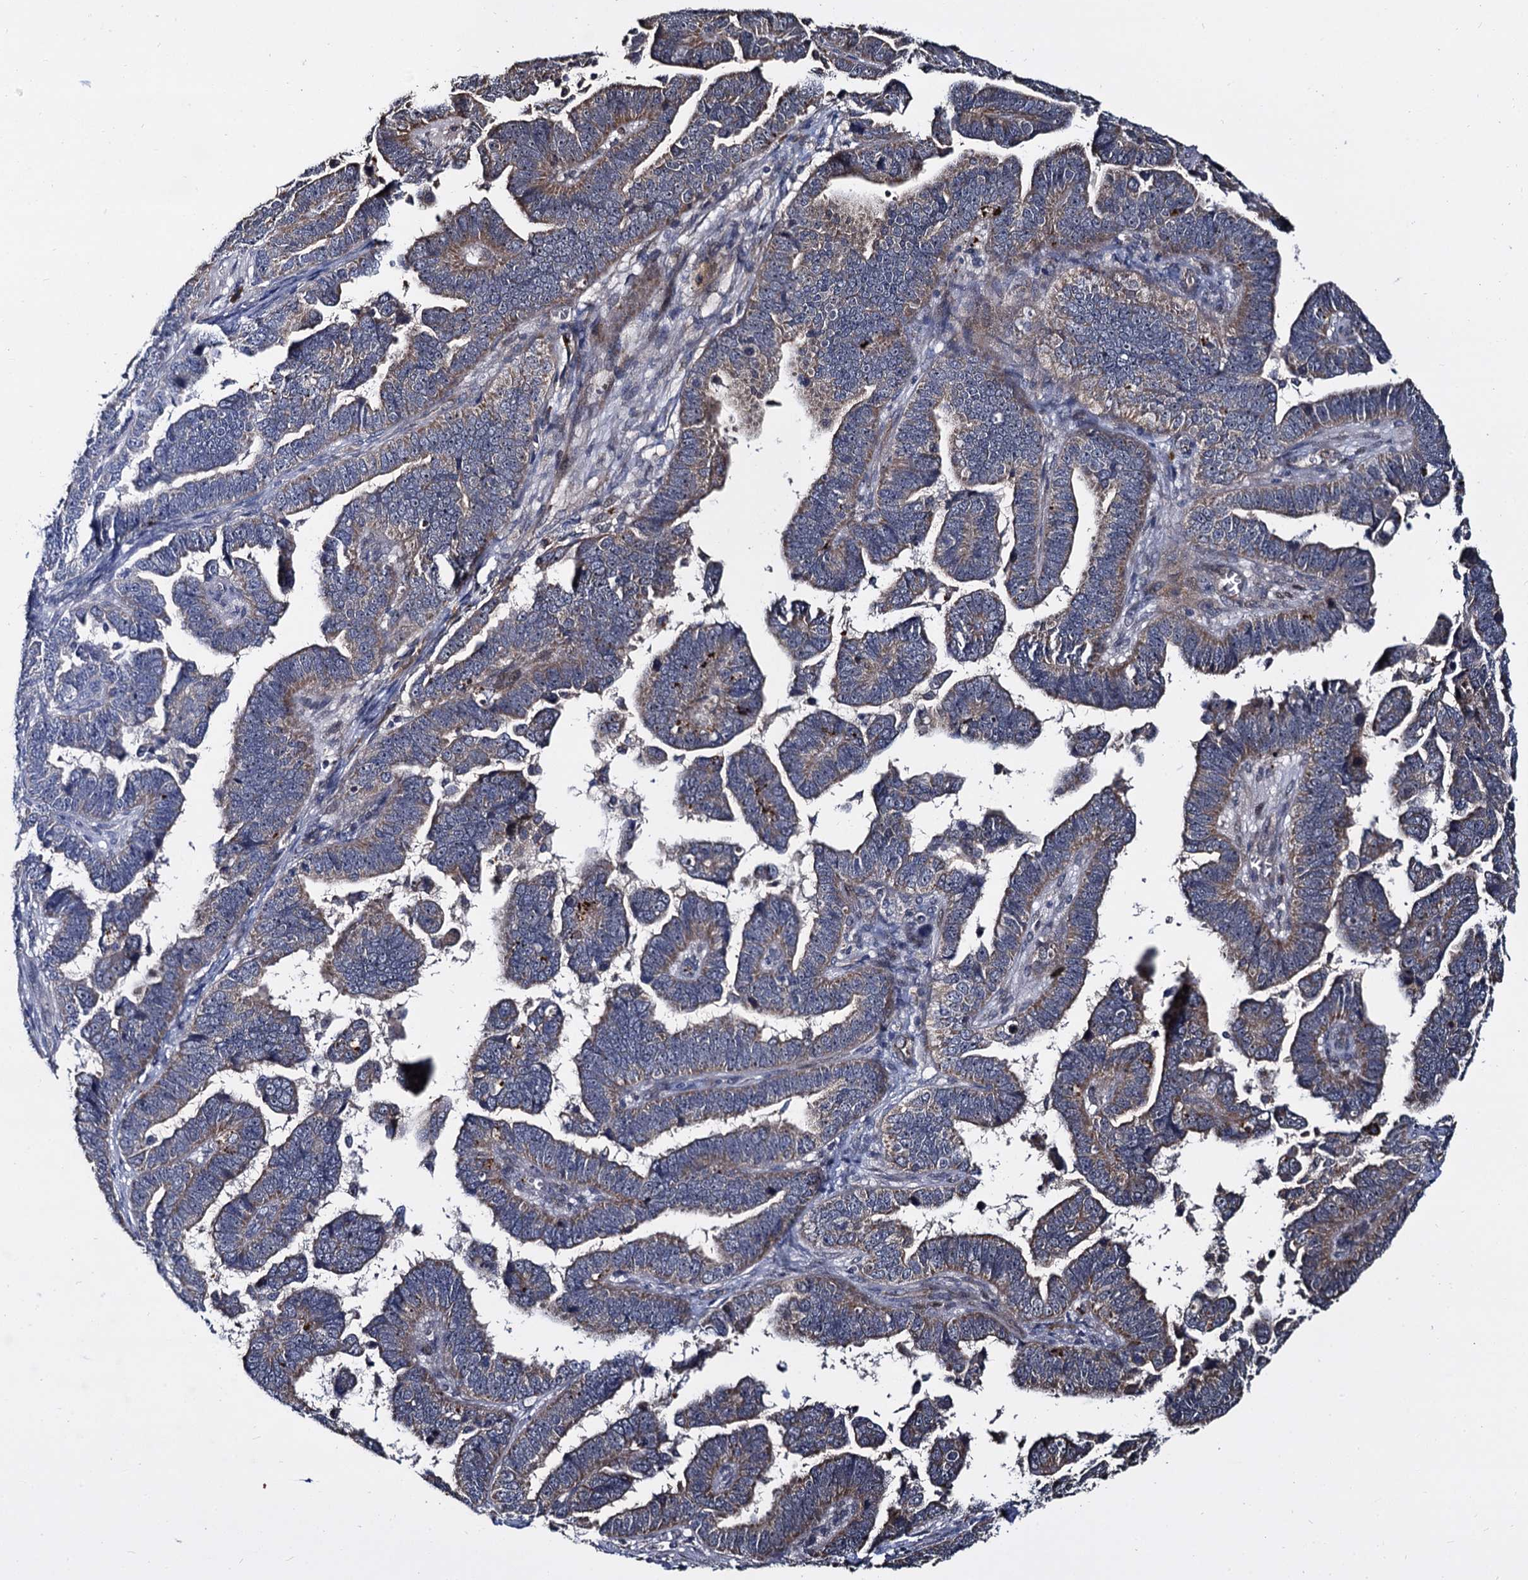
{"staining": {"intensity": "weak", "quantity": "25%-75%", "location": "cytoplasmic/membranous"}, "tissue": "endometrial cancer", "cell_type": "Tumor cells", "image_type": "cancer", "snomed": [{"axis": "morphology", "description": "Adenocarcinoma, NOS"}, {"axis": "topography", "description": "Endometrium"}], "caption": "The immunohistochemical stain shows weak cytoplasmic/membranous expression in tumor cells of endometrial cancer (adenocarcinoma) tissue. The staining was performed using DAB (3,3'-diaminobenzidine) to visualize the protein expression in brown, while the nuclei were stained in blue with hematoxylin (Magnification: 20x).", "gene": "WWC3", "patient": {"sex": "female", "age": 75}}